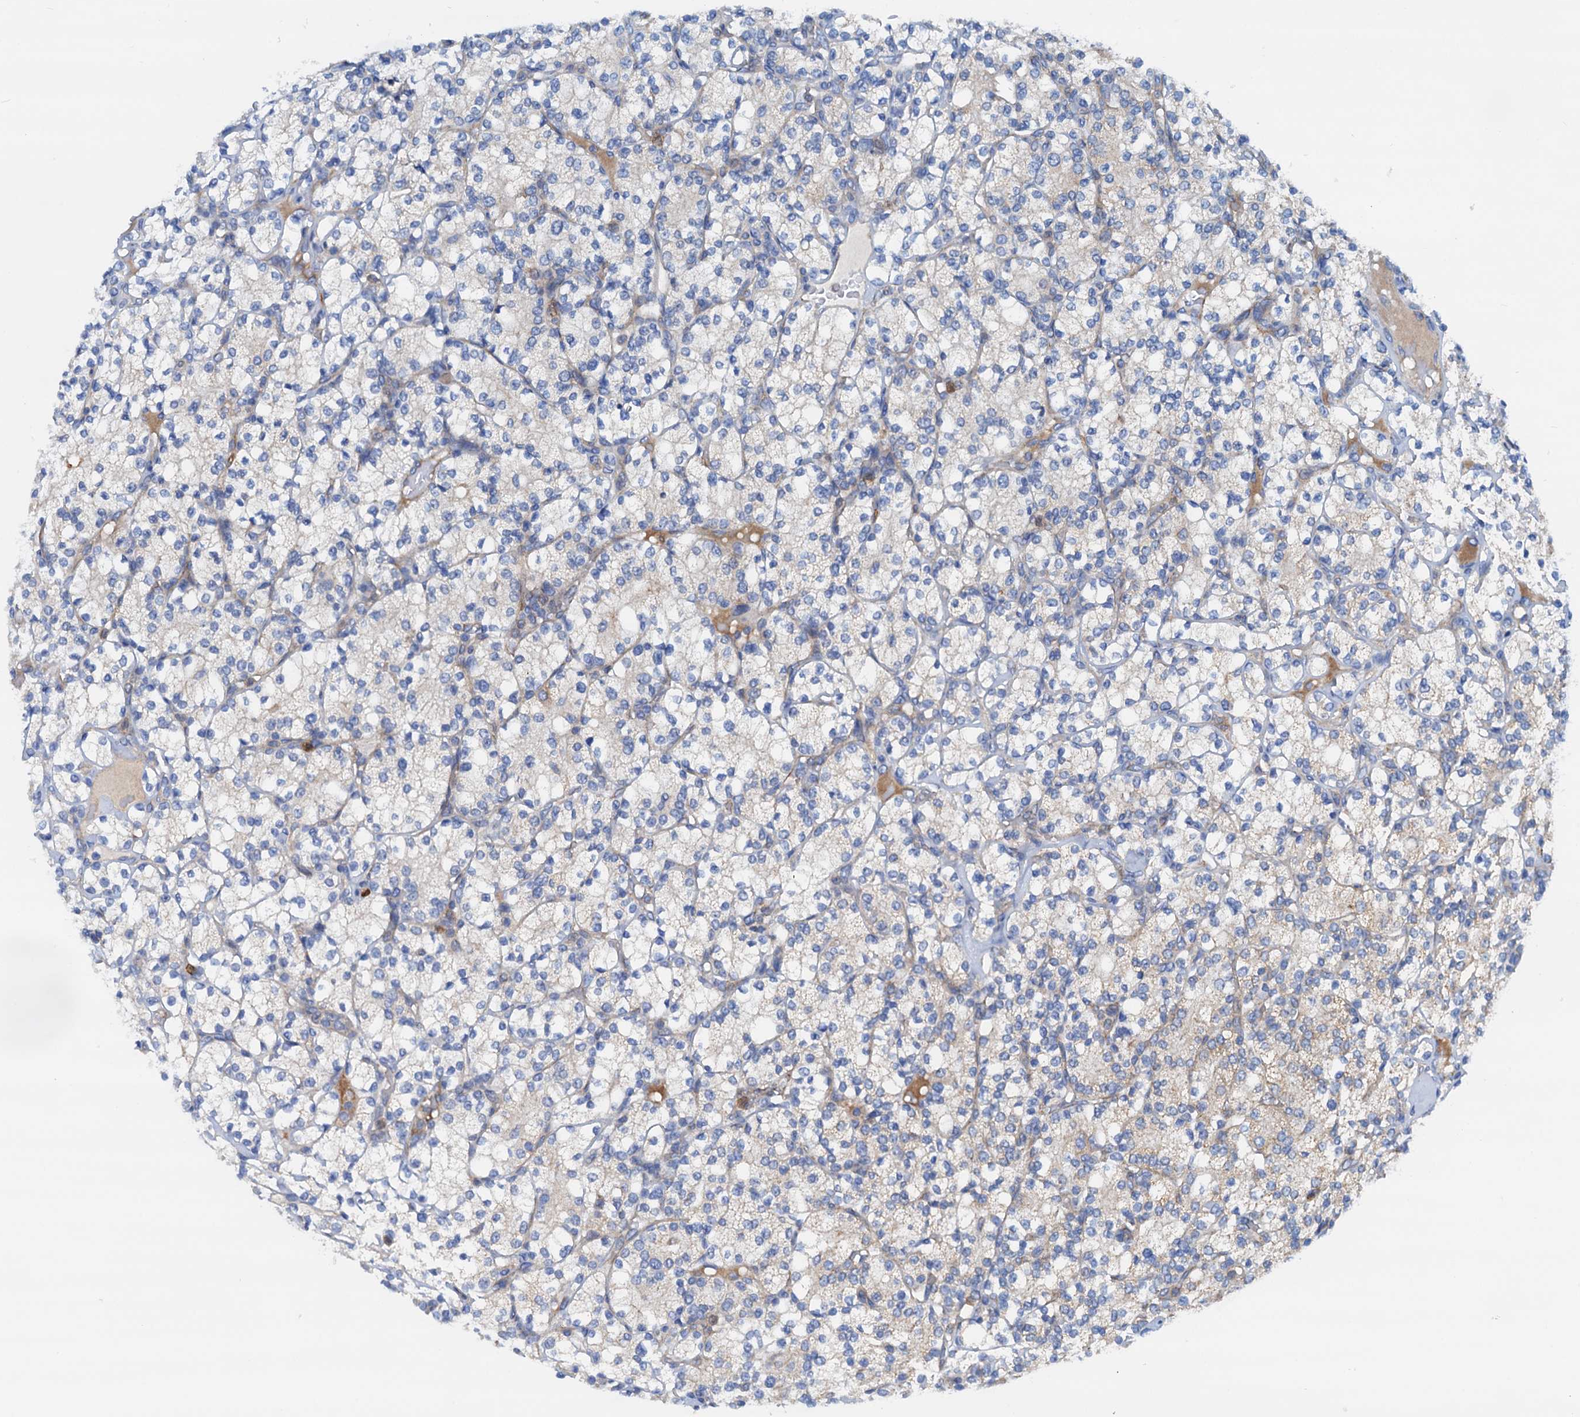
{"staining": {"intensity": "negative", "quantity": "none", "location": "none"}, "tissue": "renal cancer", "cell_type": "Tumor cells", "image_type": "cancer", "snomed": [{"axis": "morphology", "description": "Adenocarcinoma, NOS"}, {"axis": "topography", "description": "Kidney"}], "caption": "An immunohistochemistry (IHC) image of renal adenocarcinoma is shown. There is no staining in tumor cells of renal adenocarcinoma.", "gene": "RASSF9", "patient": {"sex": "male", "age": 77}}